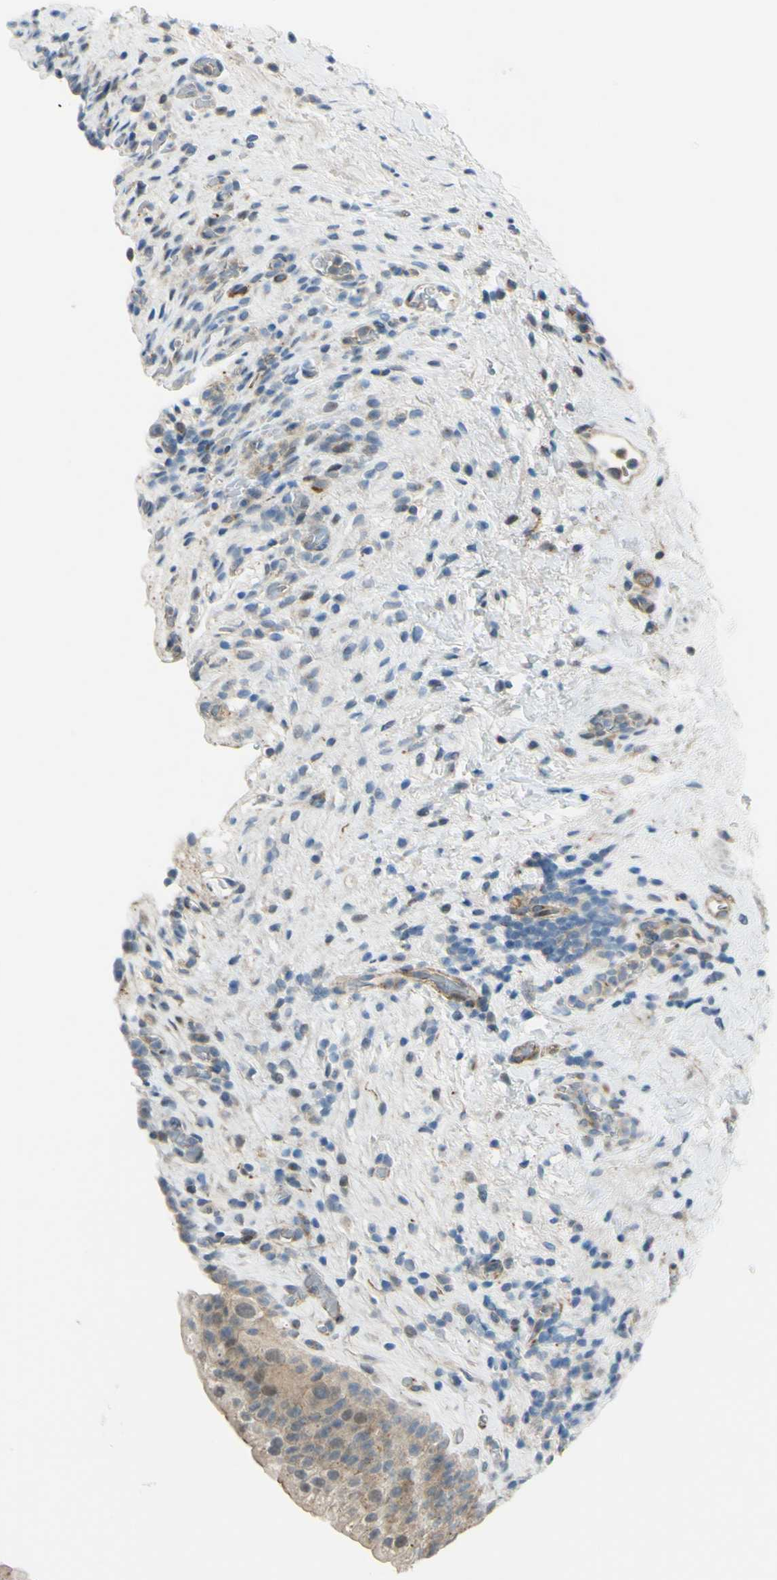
{"staining": {"intensity": "weak", "quantity": ">75%", "location": "cytoplasmic/membranous"}, "tissue": "urinary bladder", "cell_type": "Urothelial cells", "image_type": "normal", "snomed": [{"axis": "morphology", "description": "Normal tissue, NOS"}, {"axis": "topography", "description": "Urinary bladder"}], "caption": "Urinary bladder stained with a brown dye shows weak cytoplasmic/membranous positive expression in about >75% of urothelial cells.", "gene": "ARHGAP1", "patient": {"sex": "female", "age": 64}}